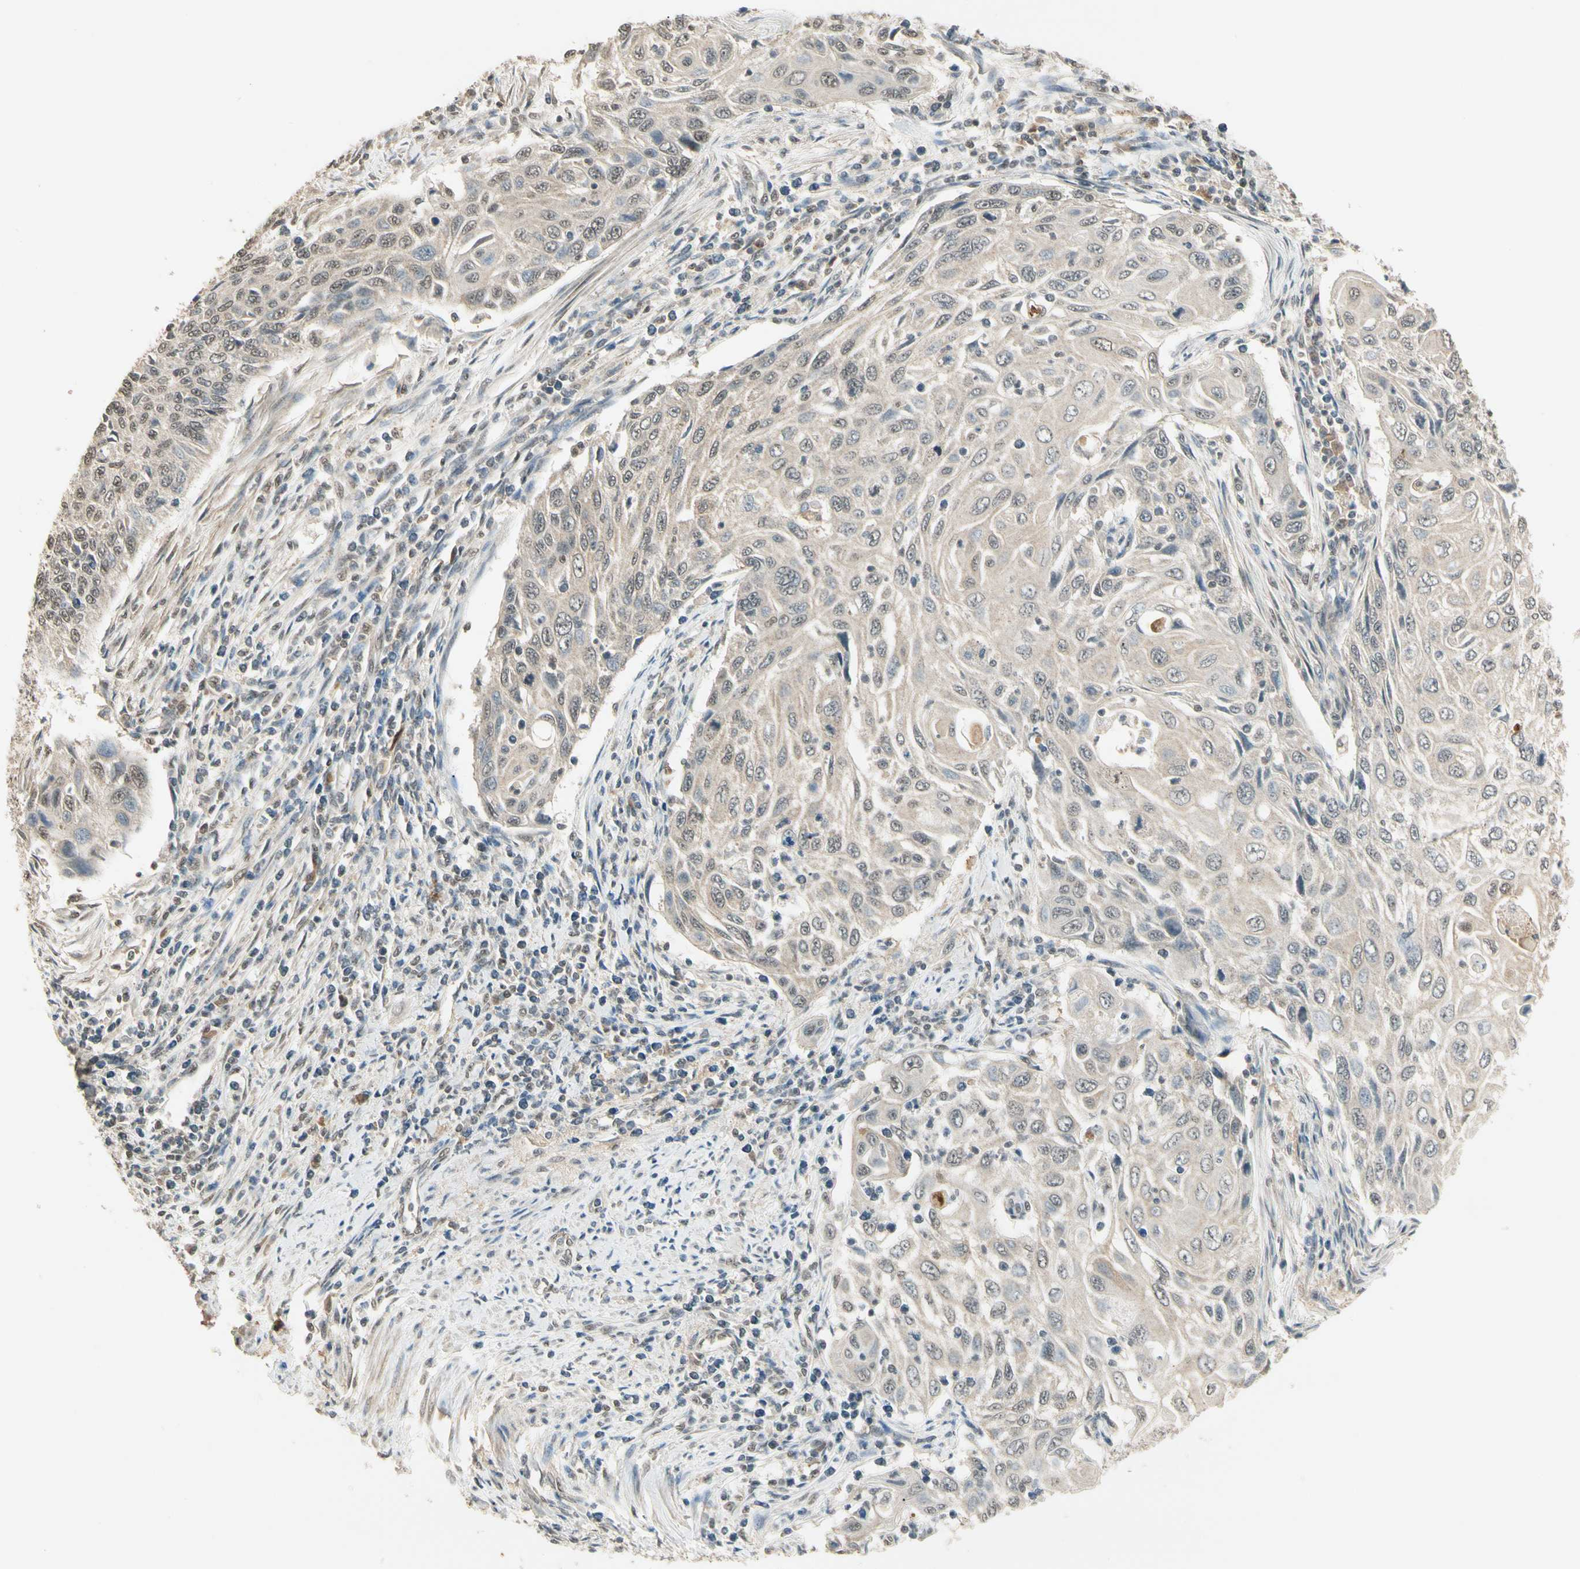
{"staining": {"intensity": "weak", "quantity": "25%-75%", "location": "cytoplasmic/membranous"}, "tissue": "cervical cancer", "cell_type": "Tumor cells", "image_type": "cancer", "snomed": [{"axis": "morphology", "description": "Squamous cell carcinoma, NOS"}, {"axis": "topography", "description": "Cervix"}], "caption": "Tumor cells show low levels of weak cytoplasmic/membranous positivity in approximately 25%-75% of cells in human cervical cancer. (Brightfield microscopy of DAB IHC at high magnification).", "gene": "SGCA", "patient": {"sex": "female", "age": 70}}